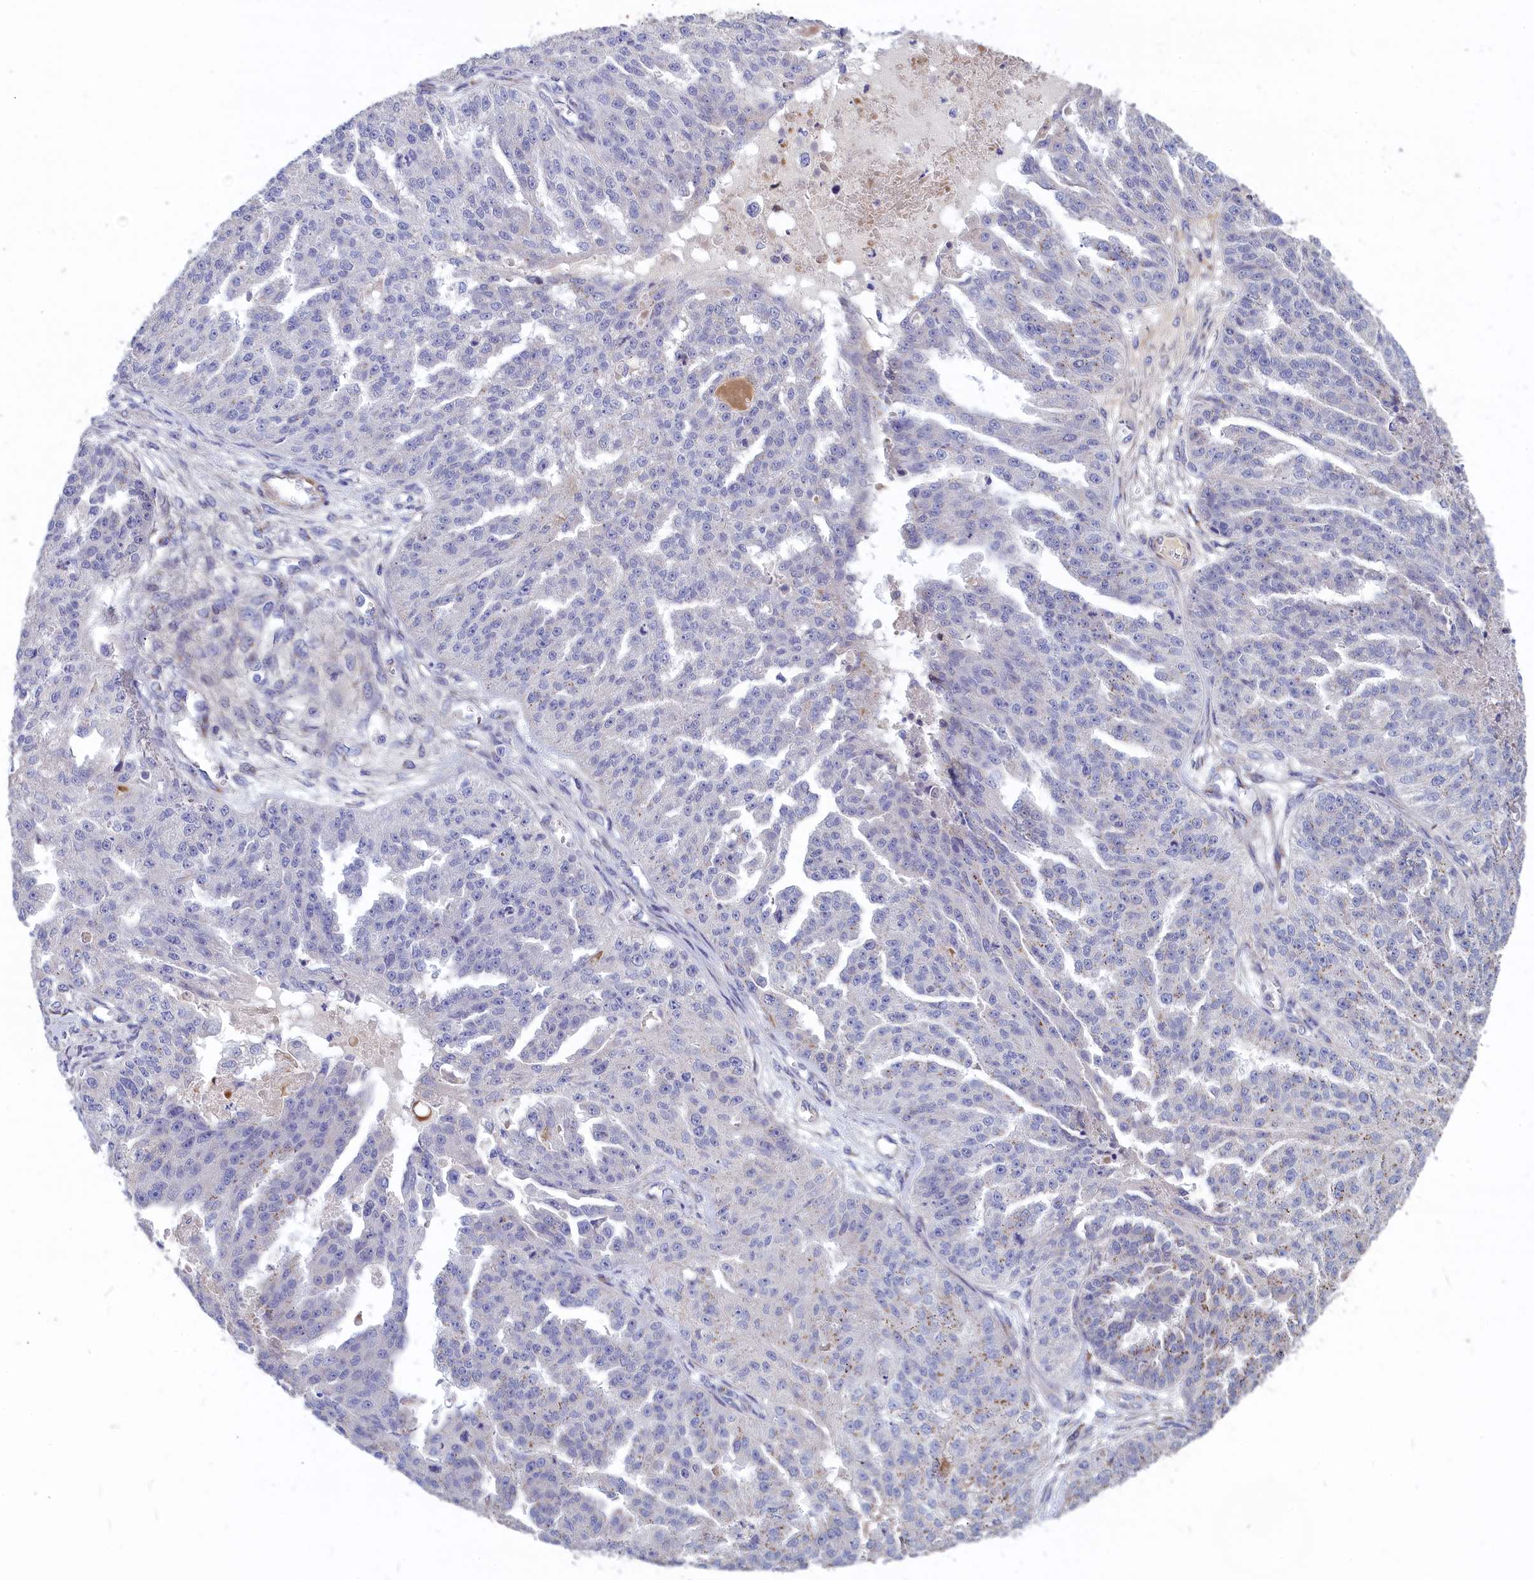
{"staining": {"intensity": "moderate", "quantity": "<25%", "location": "cytoplasmic/membranous"}, "tissue": "ovarian cancer", "cell_type": "Tumor cells", "image_type": "cancer", "snomed": [{"axis": "morphology", "description": "Cystadenocarcinoma, serous, NOS"}, {"axis": "topography", "description": "Ovary"}], "caption": "Ovarian serous cystadenocarcinoma tissue reveals moderate cytoplasmic/membranous positivity in about <25% of tumor cells (Stains: DAB in brown, nuclei in blue, Microscopy: brightfield microscopy at high magnification).", "gene": "TUBGCP4", "patient": {"sex": "female", "age": 58}}